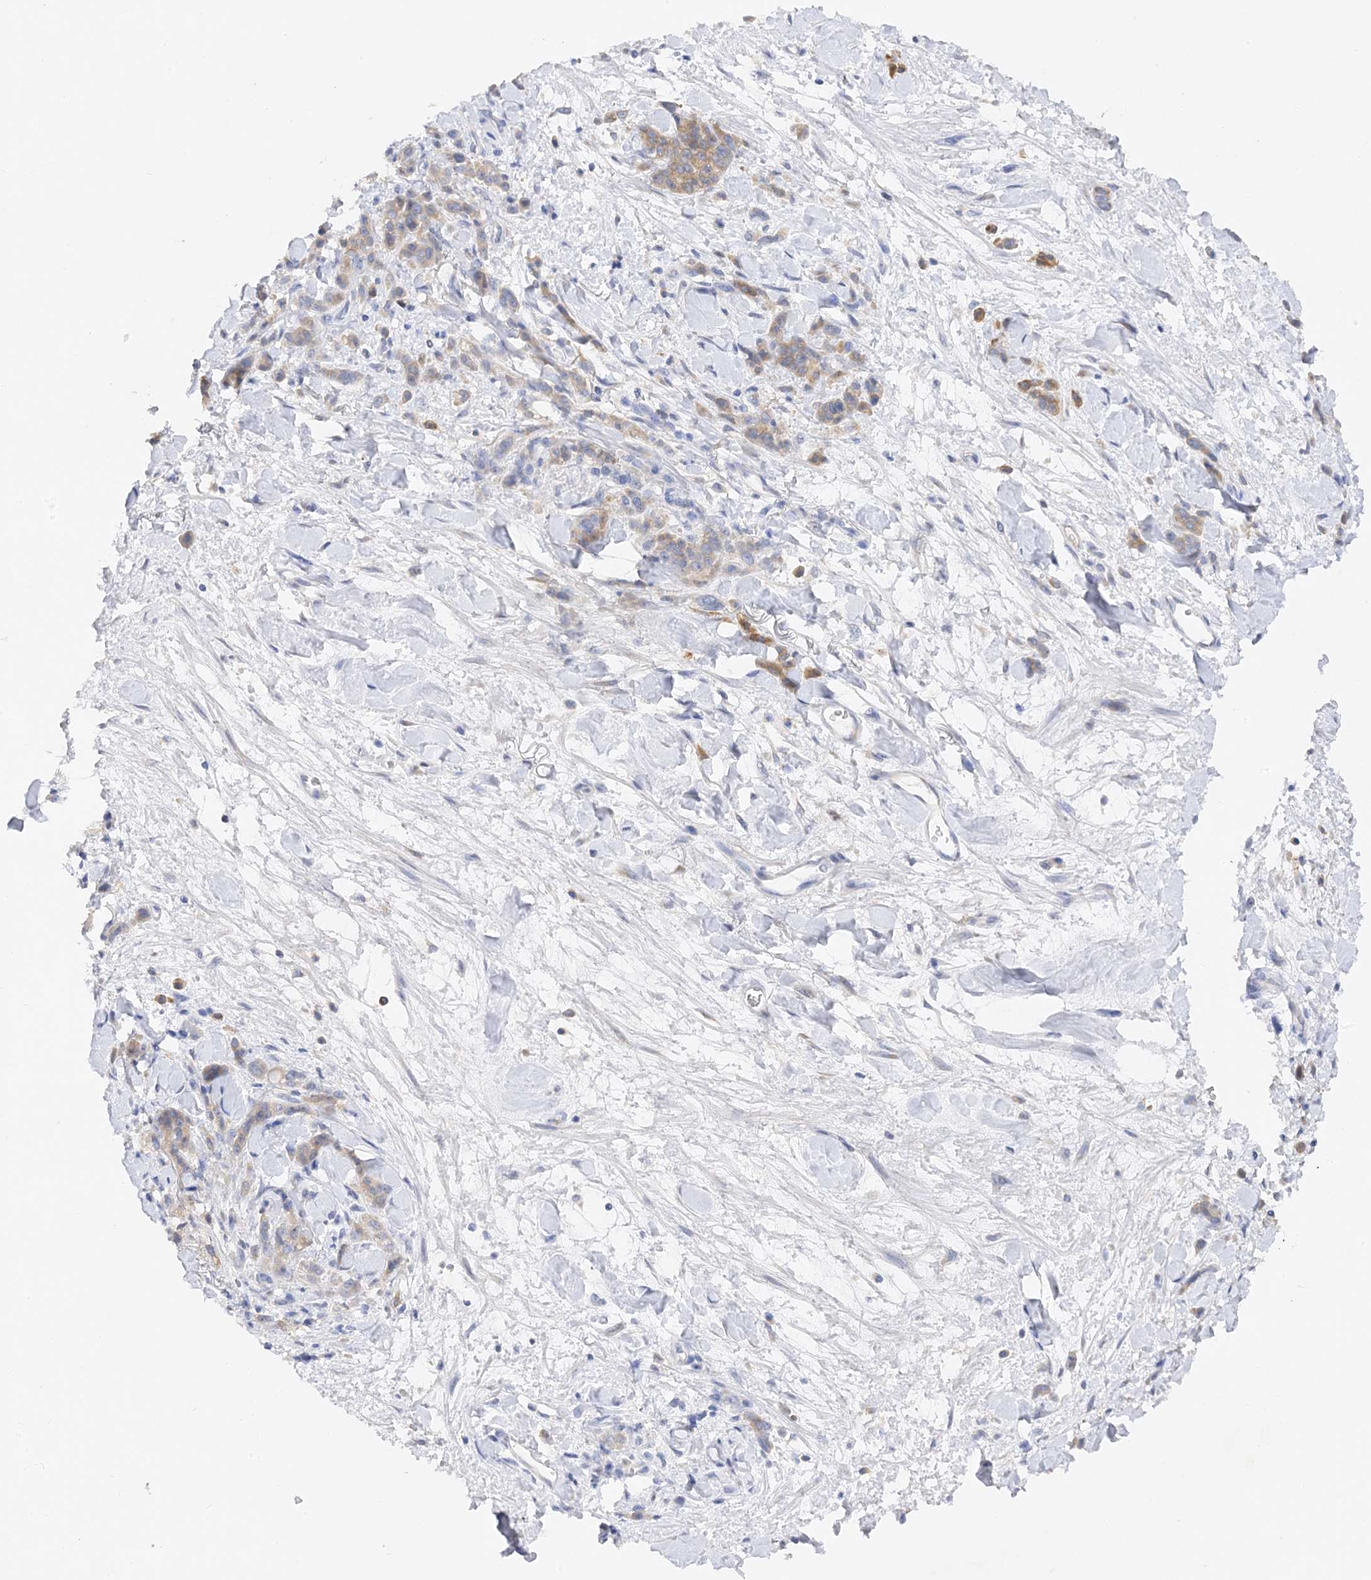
{"staining": {"intensity": "weak", "quantity": "25%-75%", "location": "cytoplasmic/membranous"}, "tissue": "stomach cancer", "cell_type": "Tumor cells", "image_type": "cancer", "snomed": [{"axis": "morphology", "description": "Normal tissue, NOS"}, {"axis": "morphology", "description": "Adenocarcinoma, NOS"}, {"axis": "topography", "description": "Stomach"}], "caption": "A high-resolution image shows immunohistochemistry staining of stomach adenocarcinoma, which exhibits weak cytoplasmic/membranous staining in about 25%-75% of tumor cells. (DAB IHC, brown staining for protein, blue staining for nuclei).", "gene": "ARV1", "patient": {"sex": "male", "age": 82}}